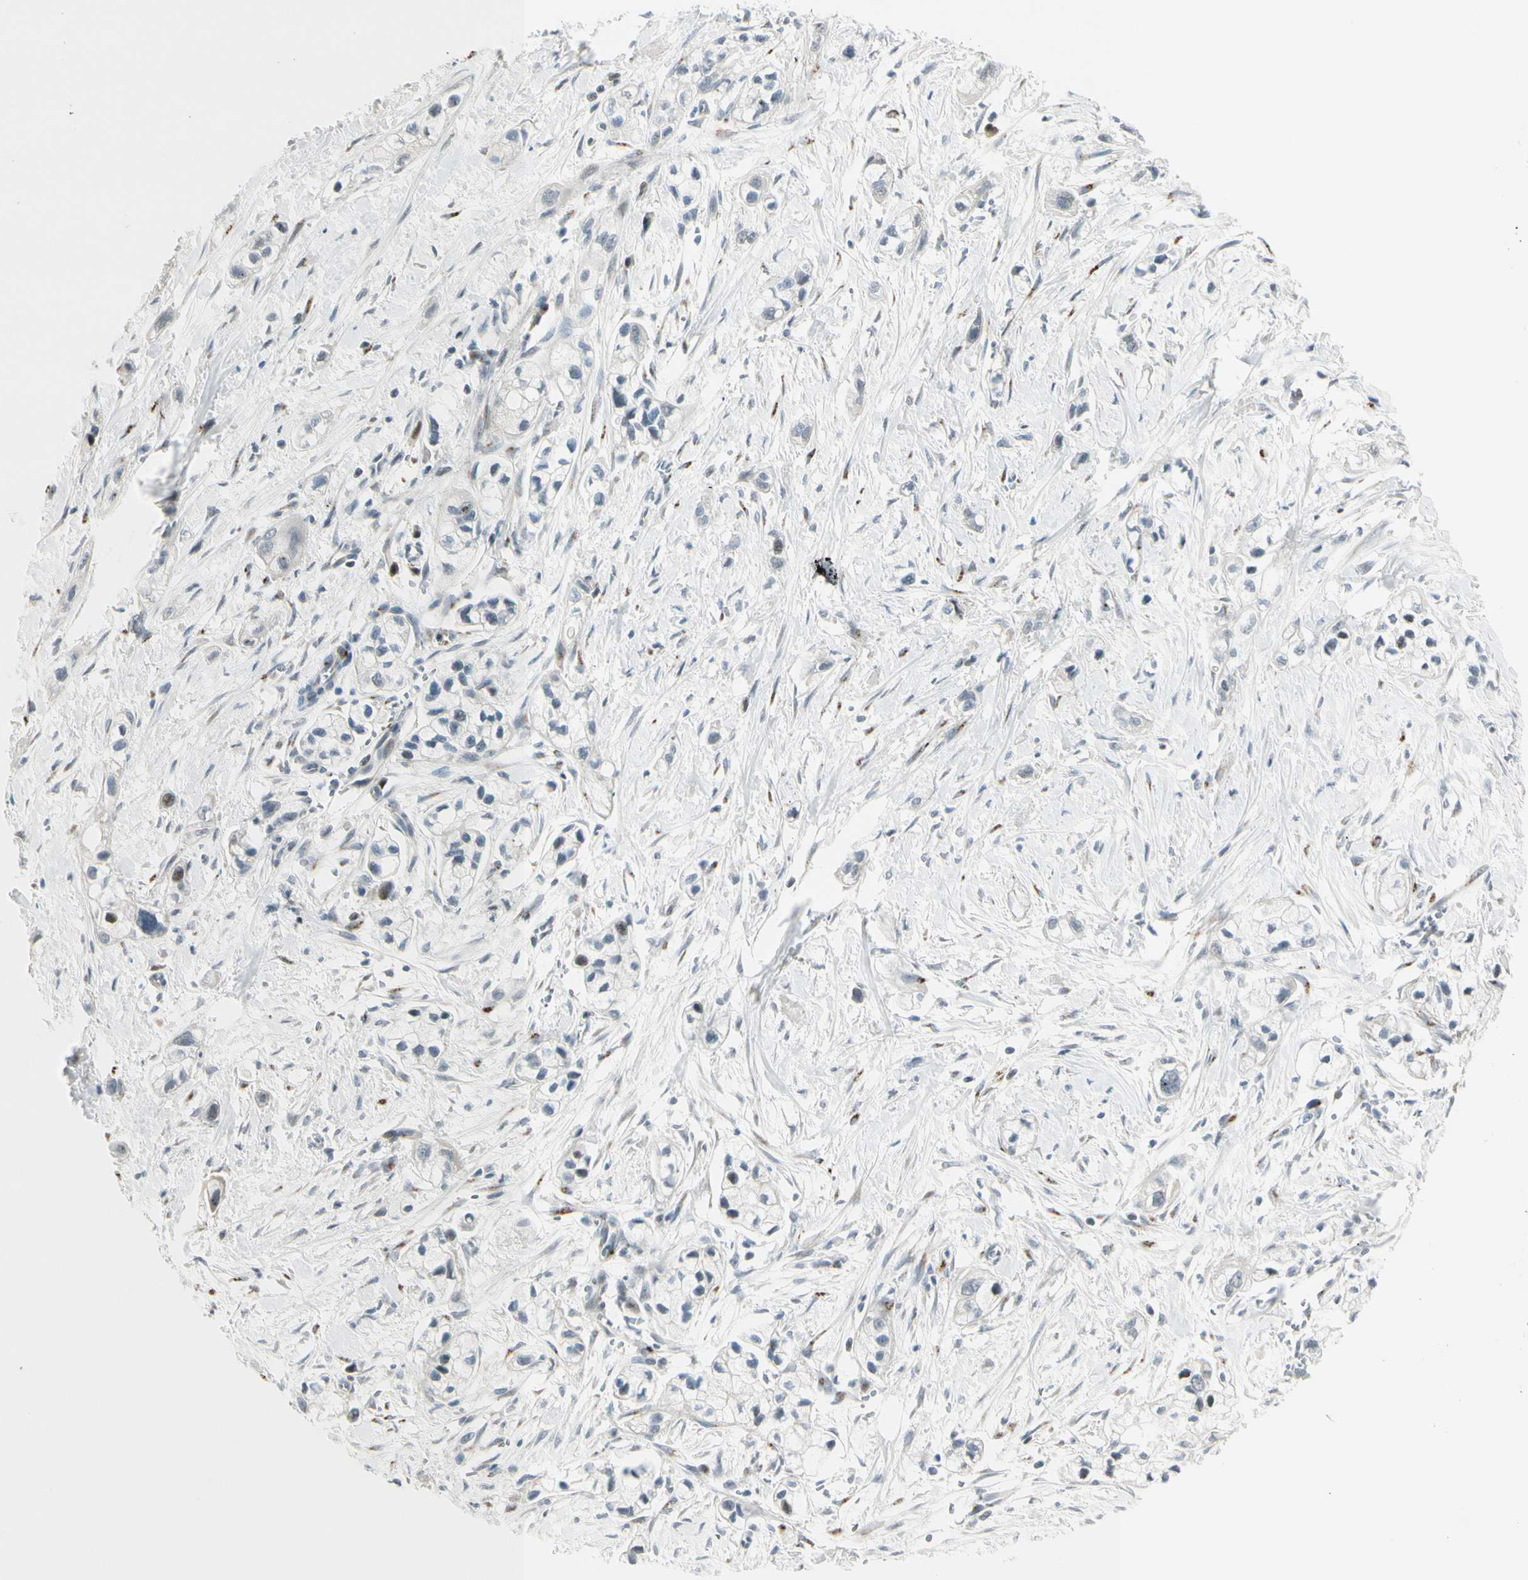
{"staining": {"intensity": "negative", "quantity": "none", "location": "none"}, "tissue": "pancreatic cancer", "cell_type": "Tumor cells", "image_type": "cancer", "snomed": [{"axis": "morphology", "description": "Adenocarcinoma, NOS"}, {"axis": "topography", "description": "Pancreas"}], "caption": "IHC histopathology image of neoplastic tissue: human adenocarcinoma (pancreatic) stained with DAB shows no significant protein staining in tumor cells. Brightfield microscopy of immunohistochemistry (IHC) stained with DAB (3,3'-diaminobenzidine) (brown) and hematoxylin (blue), captured at high magnification.", "gene": "B4GALNT1", "patient": {"sex": "male", "age": 74}}